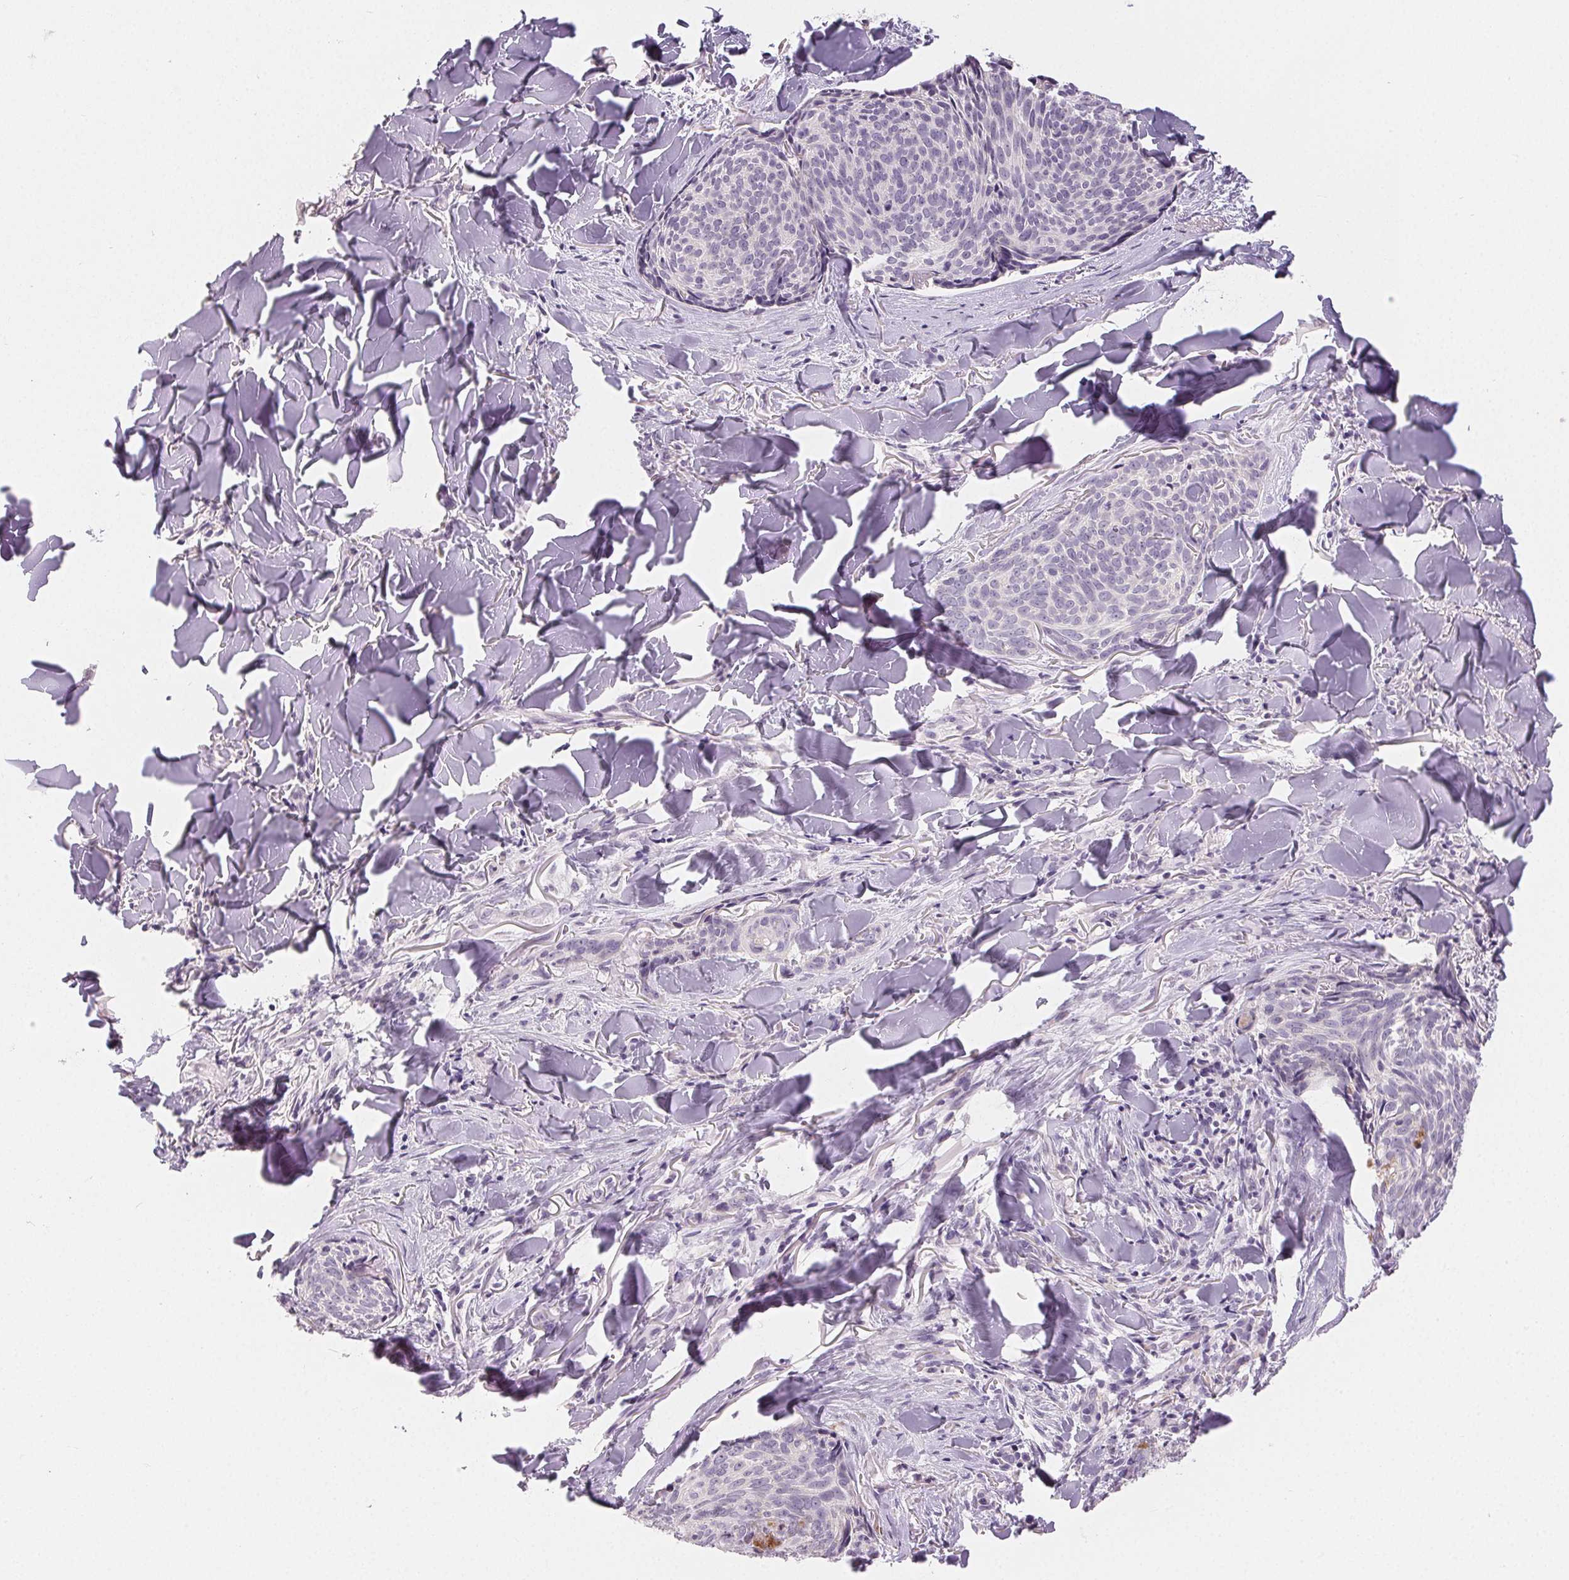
{"staining": {"intensity": "negative", "quantity": "none", "location": "none"}, "tissue": "skin cancer", "cell_type": "Tumor cells", "image_type": "cancer", "snomed": [{"axis": "morphology", "description": "Basal cell carcinoma"}, {"axis": "topography", "description": "Skin"}], "caption": "Skin basal cell carcinoma was stained to show a protein in brown. There is no significant staining in tumor cells. (DAB IHC, high magnification).", "gene": "SFTPD", "patient": {"sex": "female", "age": 82}}